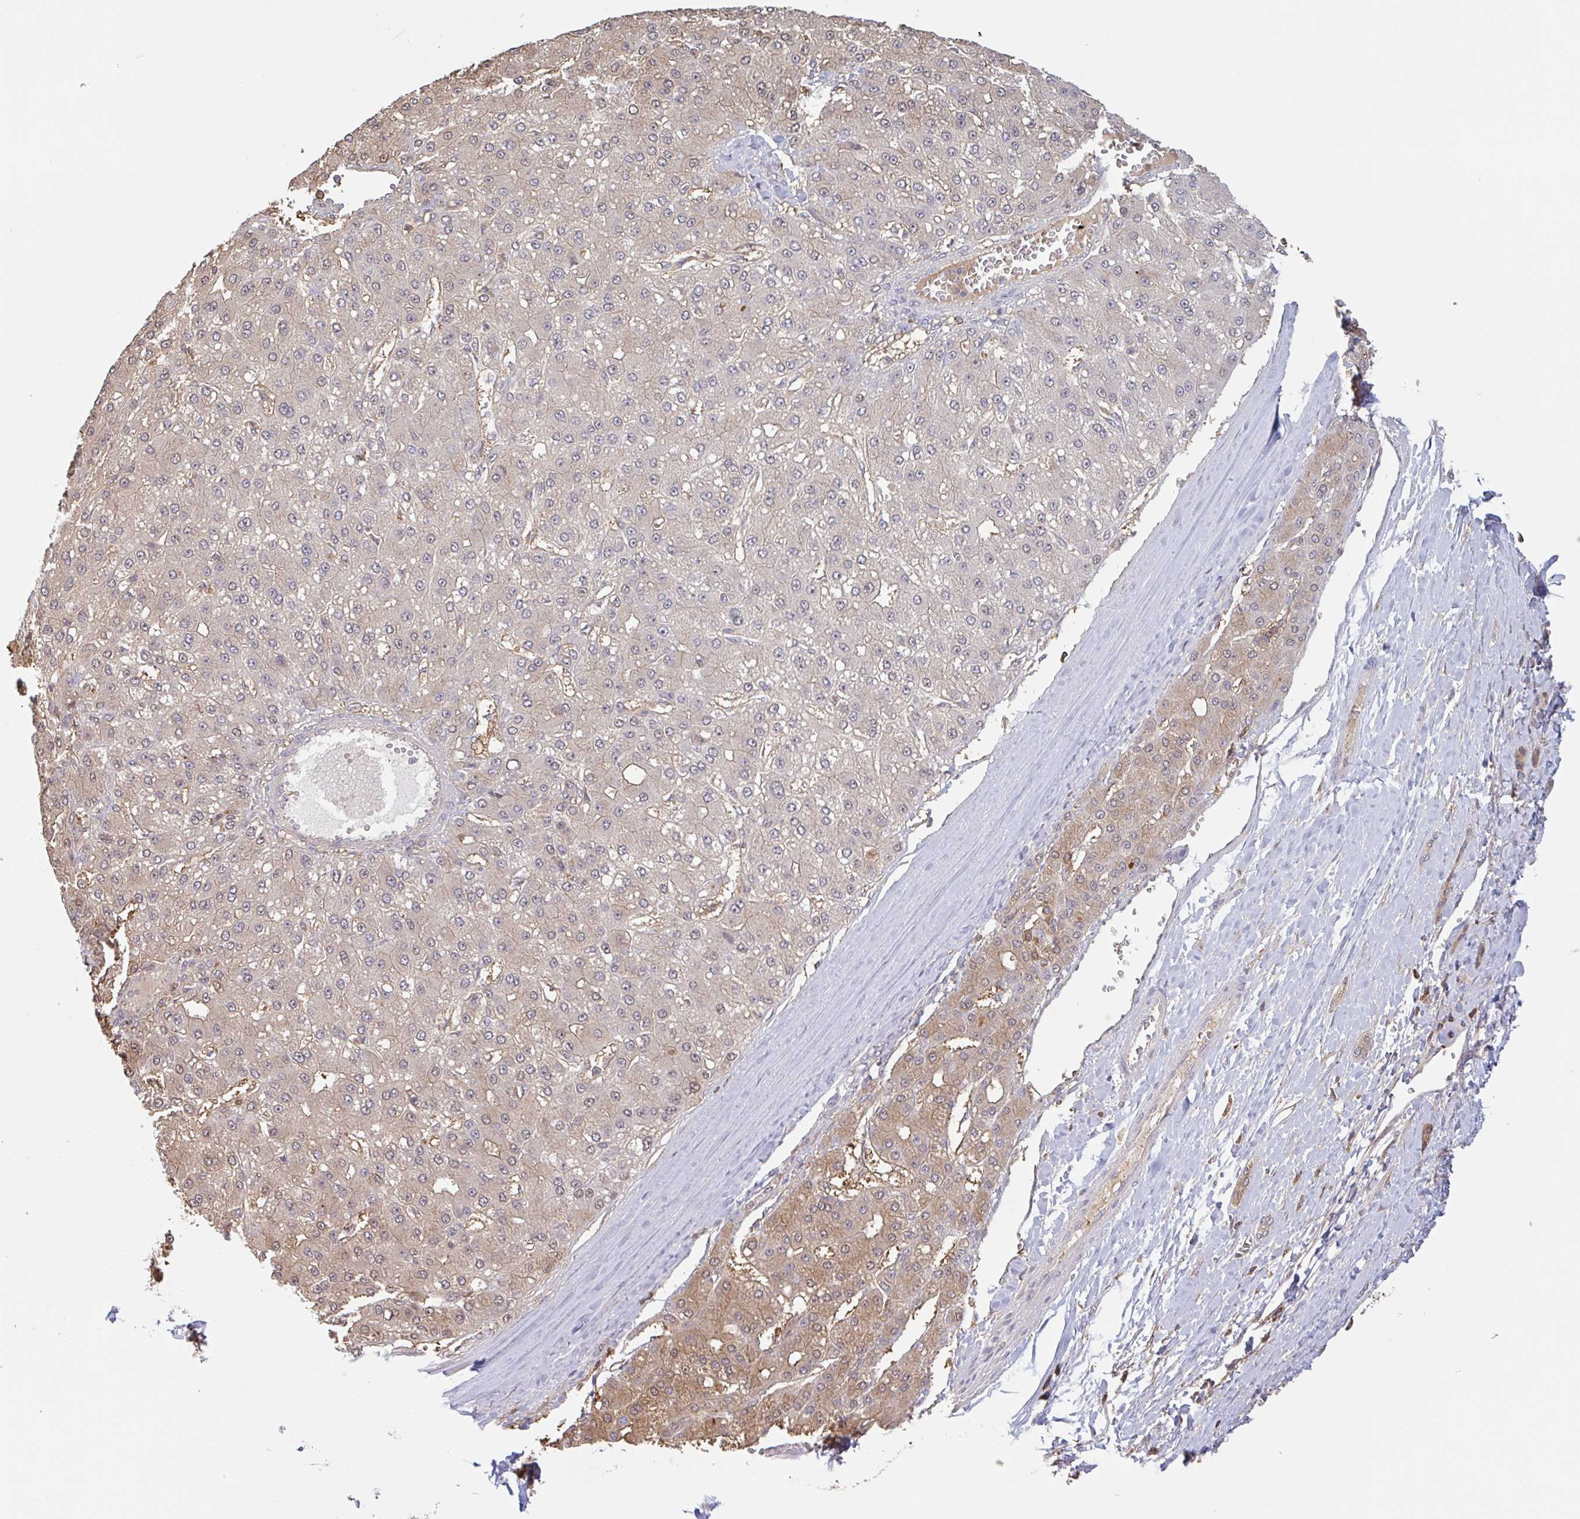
{"staining": {"intensity": "negative", "quantity": "none", "location": "none"}, "tissue": "liver cancer", "cell_type": "Tumor cells", "image_type": "cancer", "snomed": [{"axis": "morphology", "description": "Carcinoma, Hepatocellular, NOS"}, {"axis": "topography", "description": "Liver"}], "caption": "Immunohistochemistry (IHC) image of human hepatocellular carcinoma (liver) stained for a protein (brown), which displays no positivity in tumor cells. (Stains: DAB IHC with hematoxylin counter stain, Microscopy: brightfield microscopy at high magnification).", "gene": "OTOP2", "patient": {"sex": "male", "age": 67}}